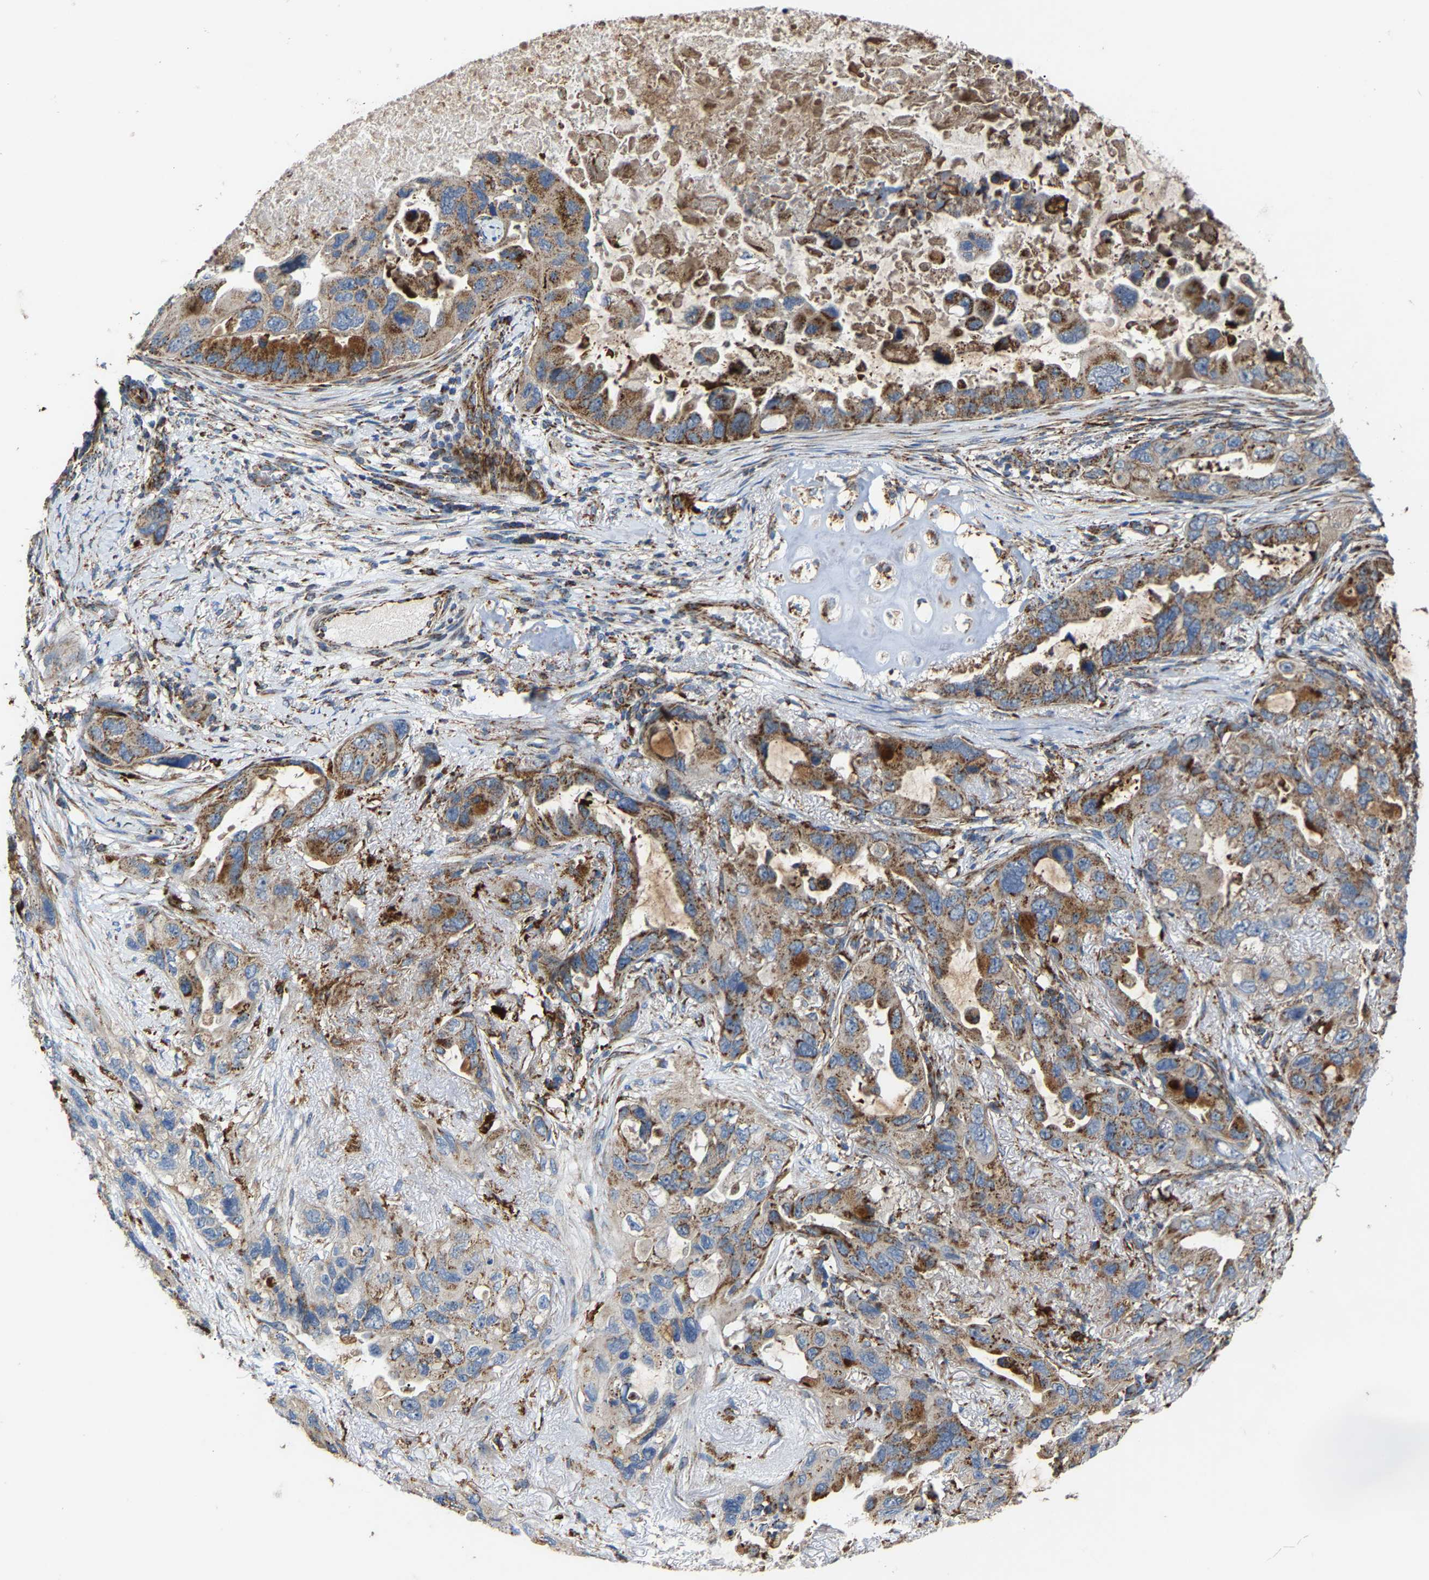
{"staining": {"intensity": "moderate", "quantity": ">75%", "location": "cytoplasmic/membranous"}, "tissue": "lung cancer", "cell_type": "Tumor cells", "image_type": "cancer", "snomed": [{"axis": "morphology", "description": "Squamous cell carcinoma, NOS"}, {"axis": "topography", "description": "Lung"}], "caption": "There is medium levels of moderate cytoplasmic/membranous positivity in tumor cells of squamous cell carcinoma (lung), as demonstrated by immunohistochemical staining (brown color).", "gene": "NDUFV3", "patient": {"sex": "female", "age": 73}}